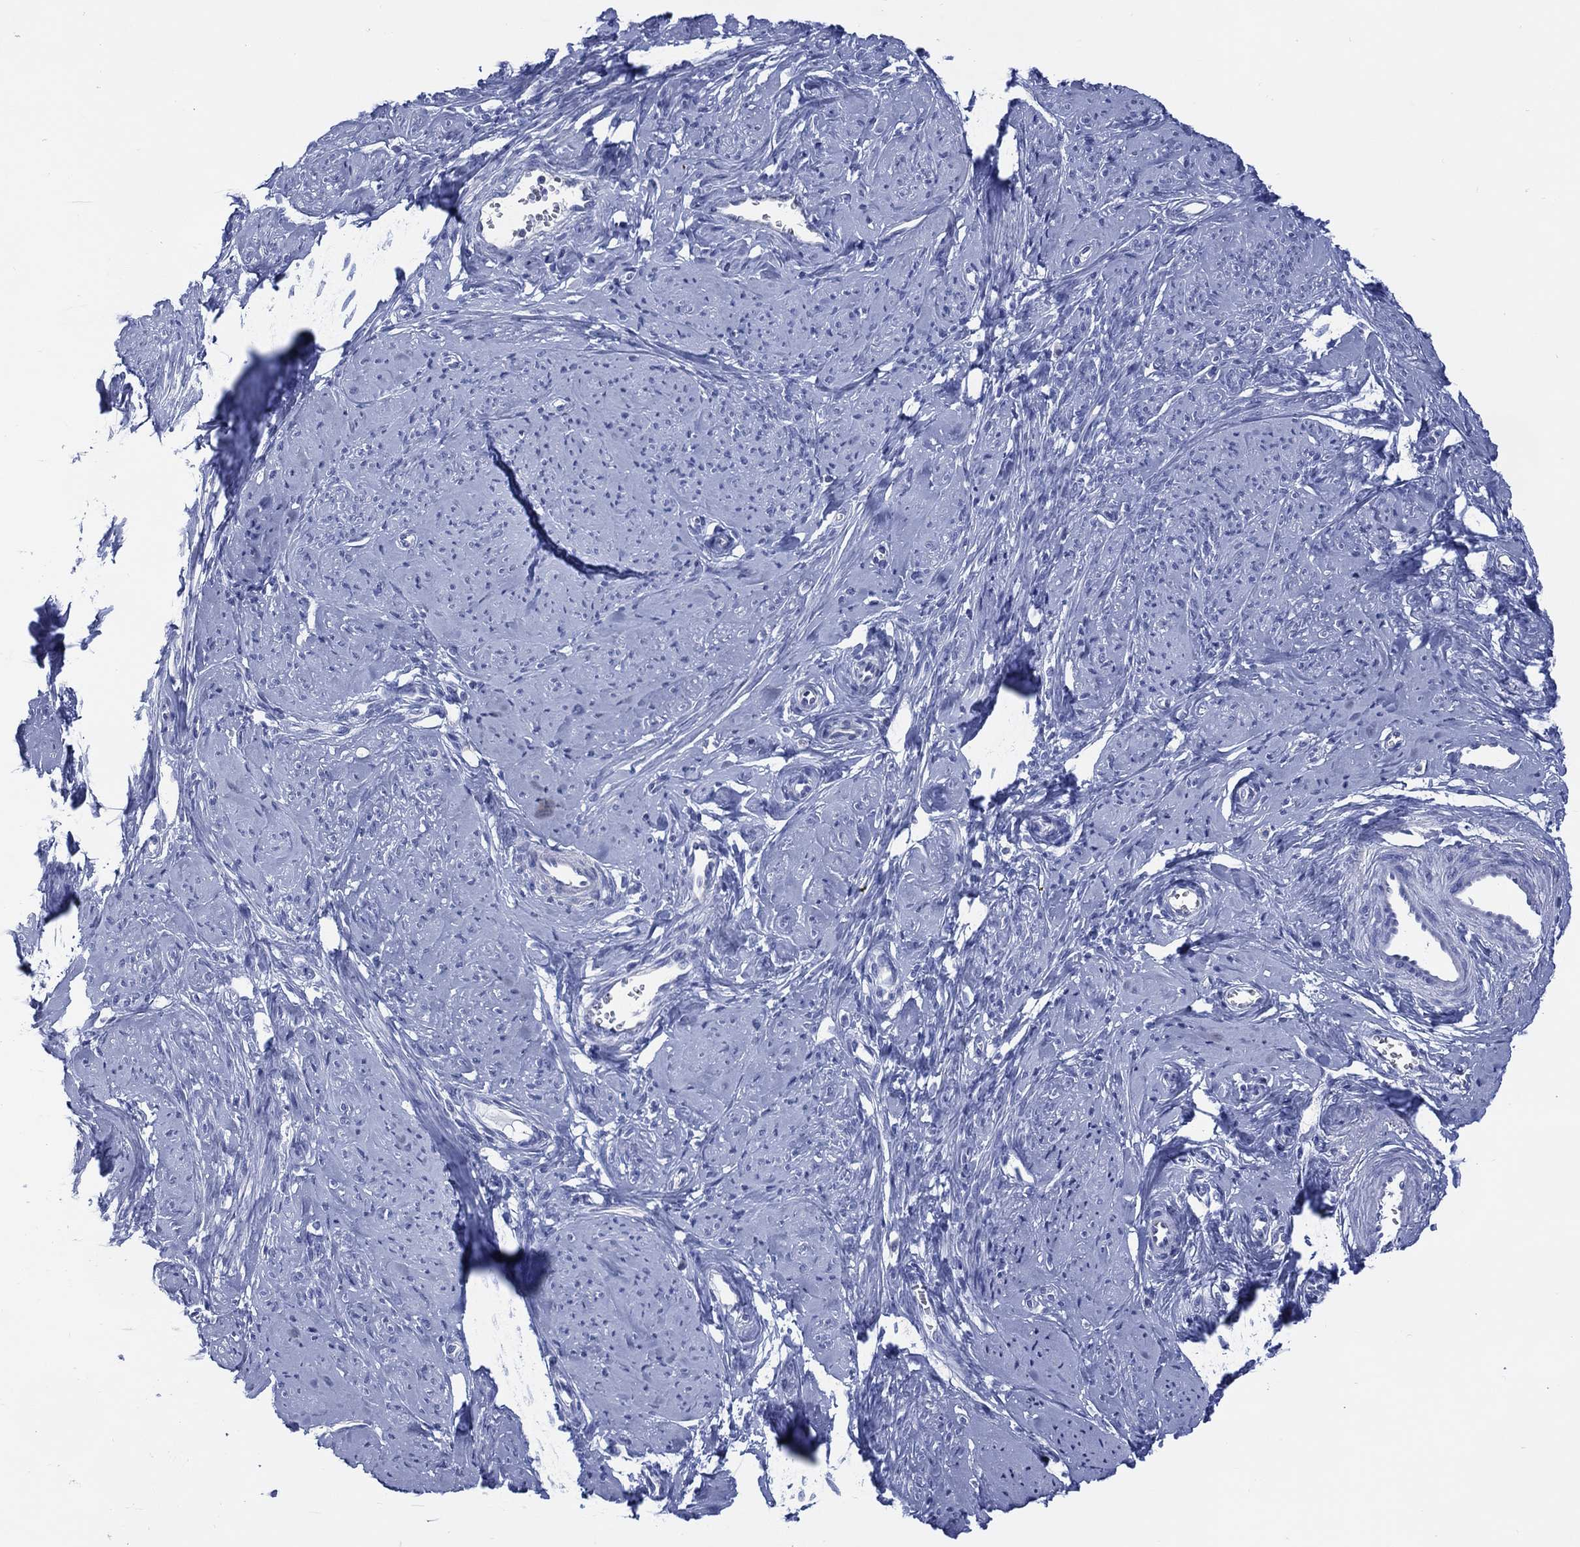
{"staining": {"intensity": "negative", "quantity": "none", "location": "none"}, "tissue": "smooth muscle", "cell_type": "Smooth muscle cells", "image_type": "normal", "snomed": [{"axis": "morphology", "description": "Normal tissue, NOS"}, {"axis": "topography", "description": "Smooth muscle"}], "caption": "A high-resolution photomicrograph shows immunohistochemistry staining of normal smooth muscle, which demonstrates no significant staining in smooth muscle cells. (Stains: DAB immunohistochemistry (IHC) with hematoxylin counter stain, Microscopy: brightfield microscopy at high magnification).", "gene": "DDI1", "patient": {"sex": "female", "age": 48}}